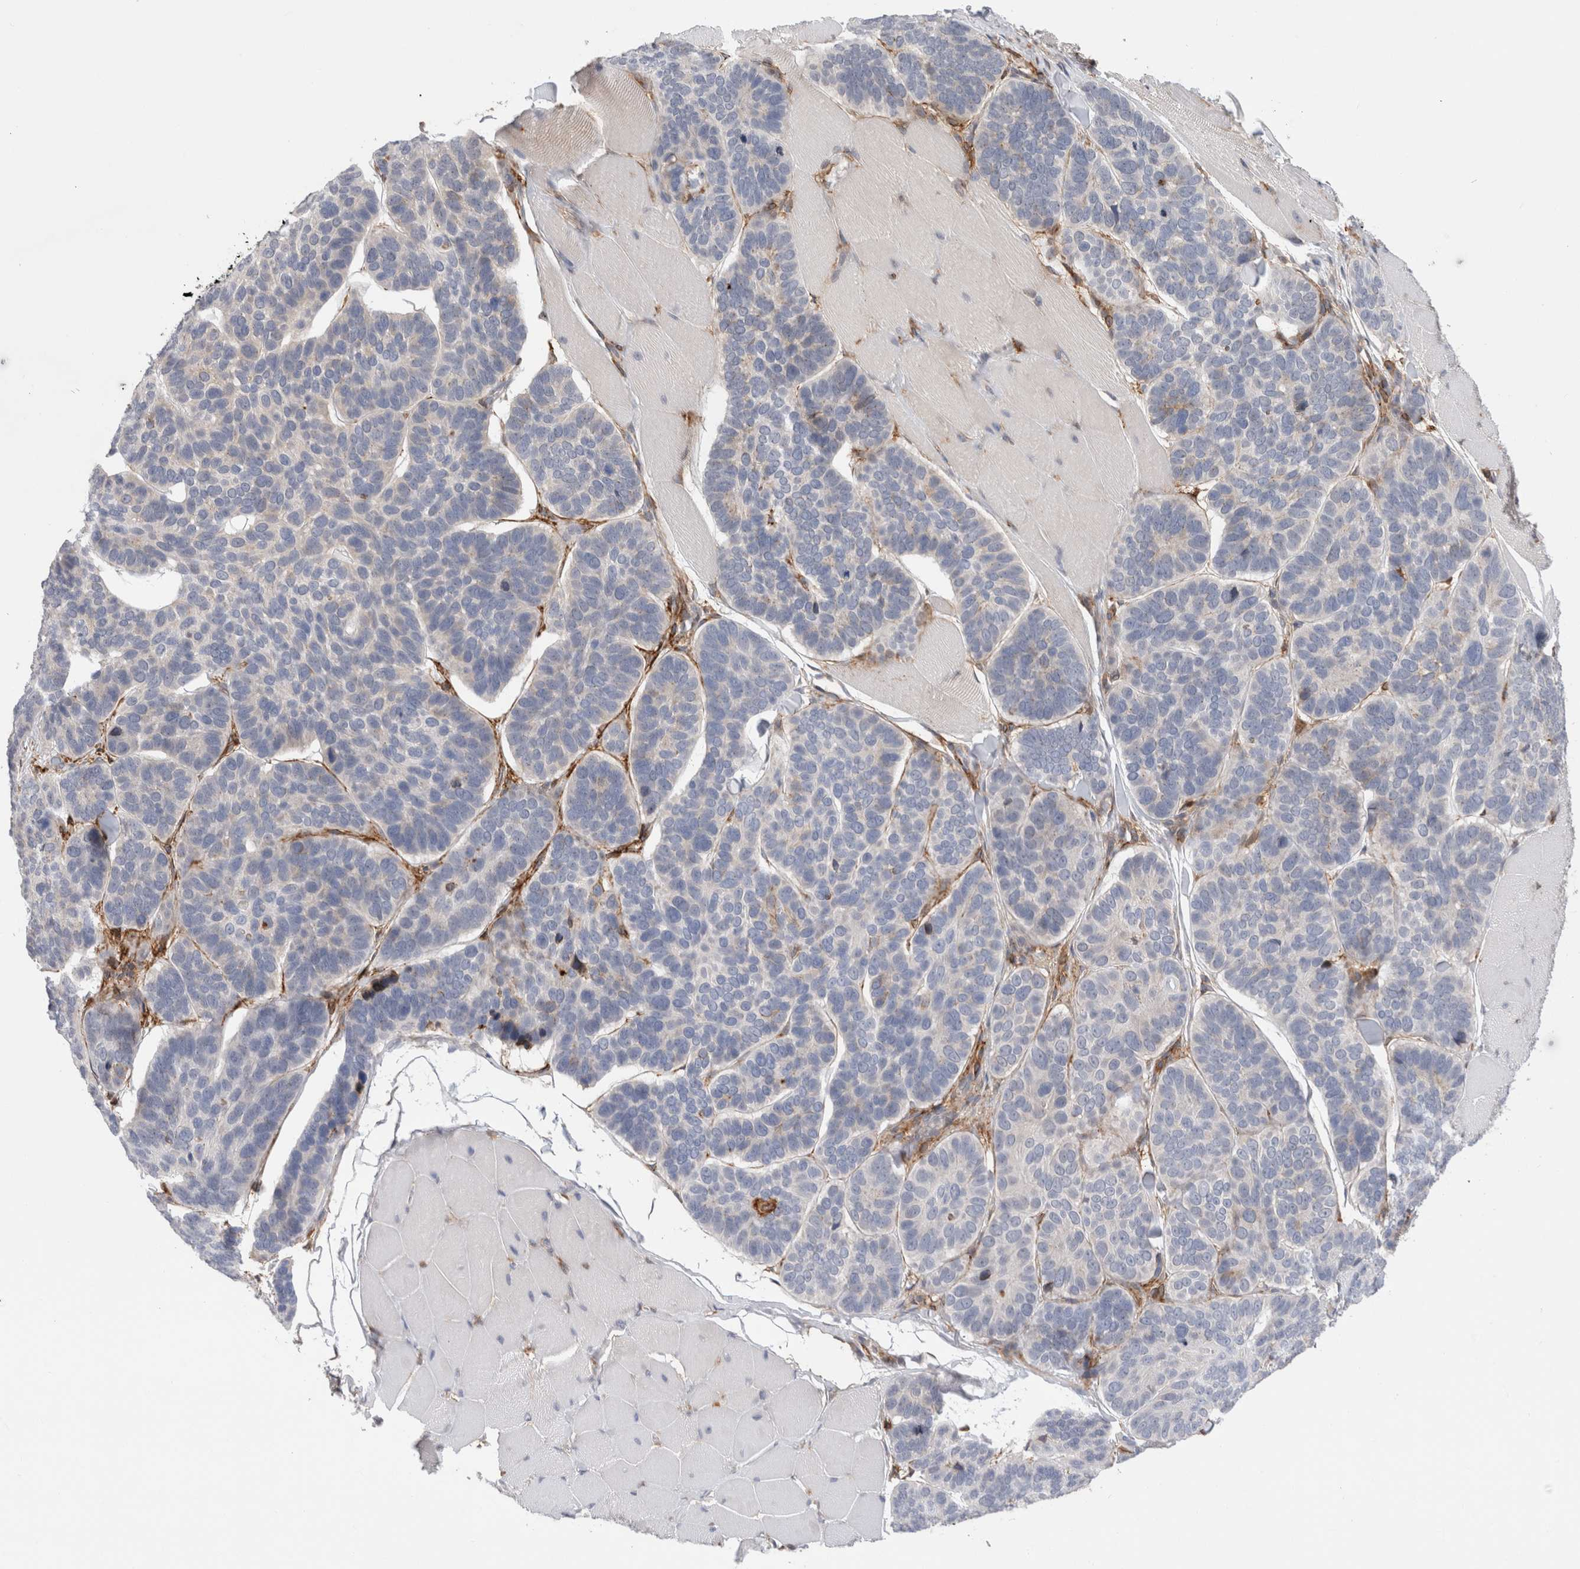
{"staining": {"intensity": "negative", "quantity": "none", "location": "none"}, "tissue": "skin cancer", "cell_type": "Tumor cells", "image_type": "cancer", "snomed": [{"axis": "morphology", "description": "Basal cell carcinoma"}, {"axis": "topography", "description": "Skin"}], "caption": "The photomicrograph displays no staining of tumor cells in skin cancer (basal cell carcinoma).", "gene": "CCDC88B", "patient": {"sex": "male", "age": 62}}